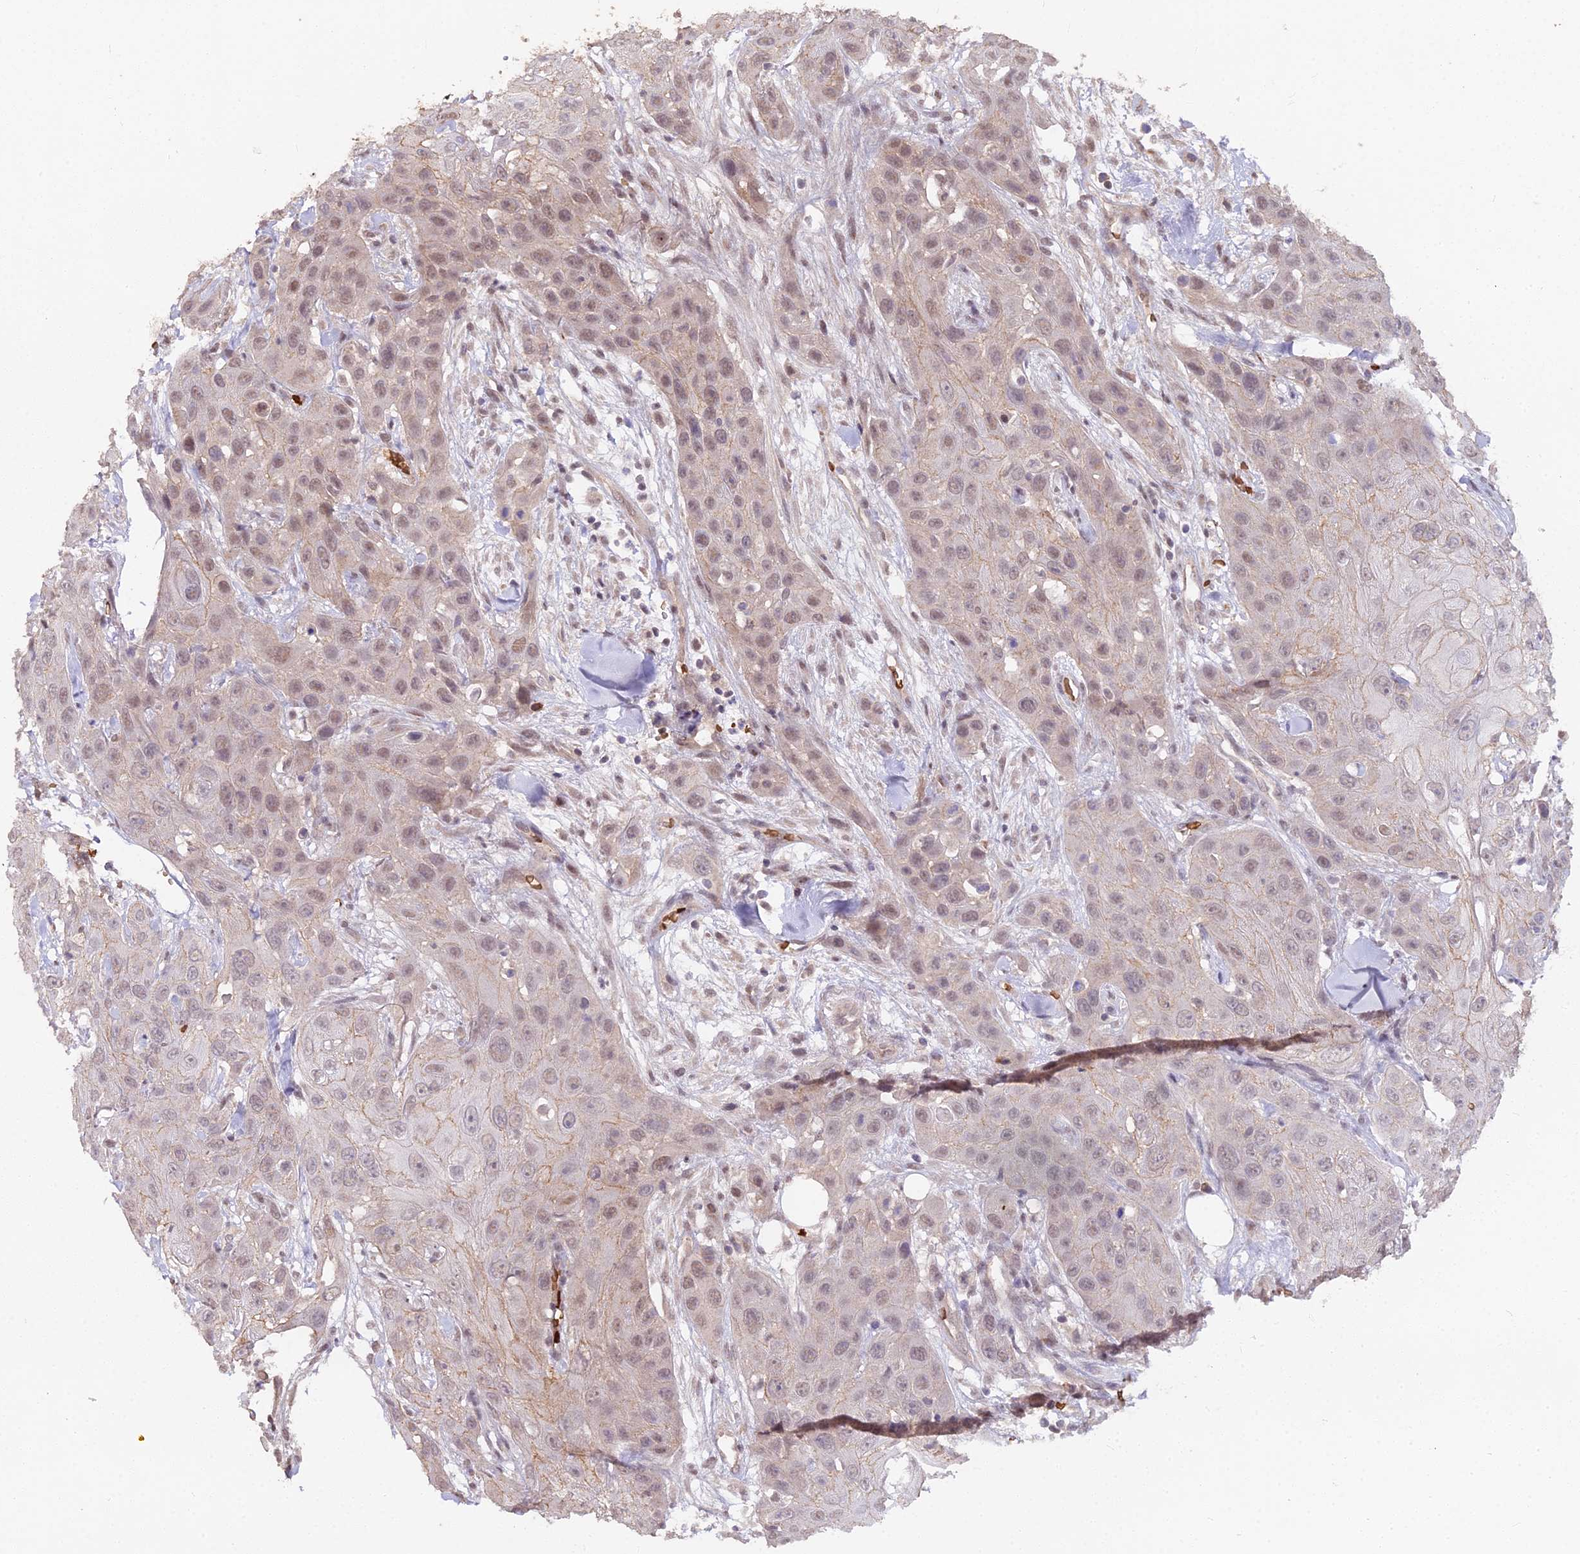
{"staining": {"intensity": "weak", "quantity": "25%-75%", "location": "nuclear"}, "tissue": "head and neck cancer", "cell_type": "Tumor cells", "image_type": "cancer", "snomed": [{"axis": "morphology", "description": "Squamous cell carcinoma, NOS"}, {"axis": "topography", "description": "Head-Neck"}], "caption": "Immunohistochemistry (IHC) image of human head and neck cancer (squamous cell carcinoma) stained for a protein (brown), which displays low levels of weak nuclear expression in approximately 25%-75% of tumor cells.", "gene": "ZDBF2", "patient": {"sex": "male", "age": 81}}